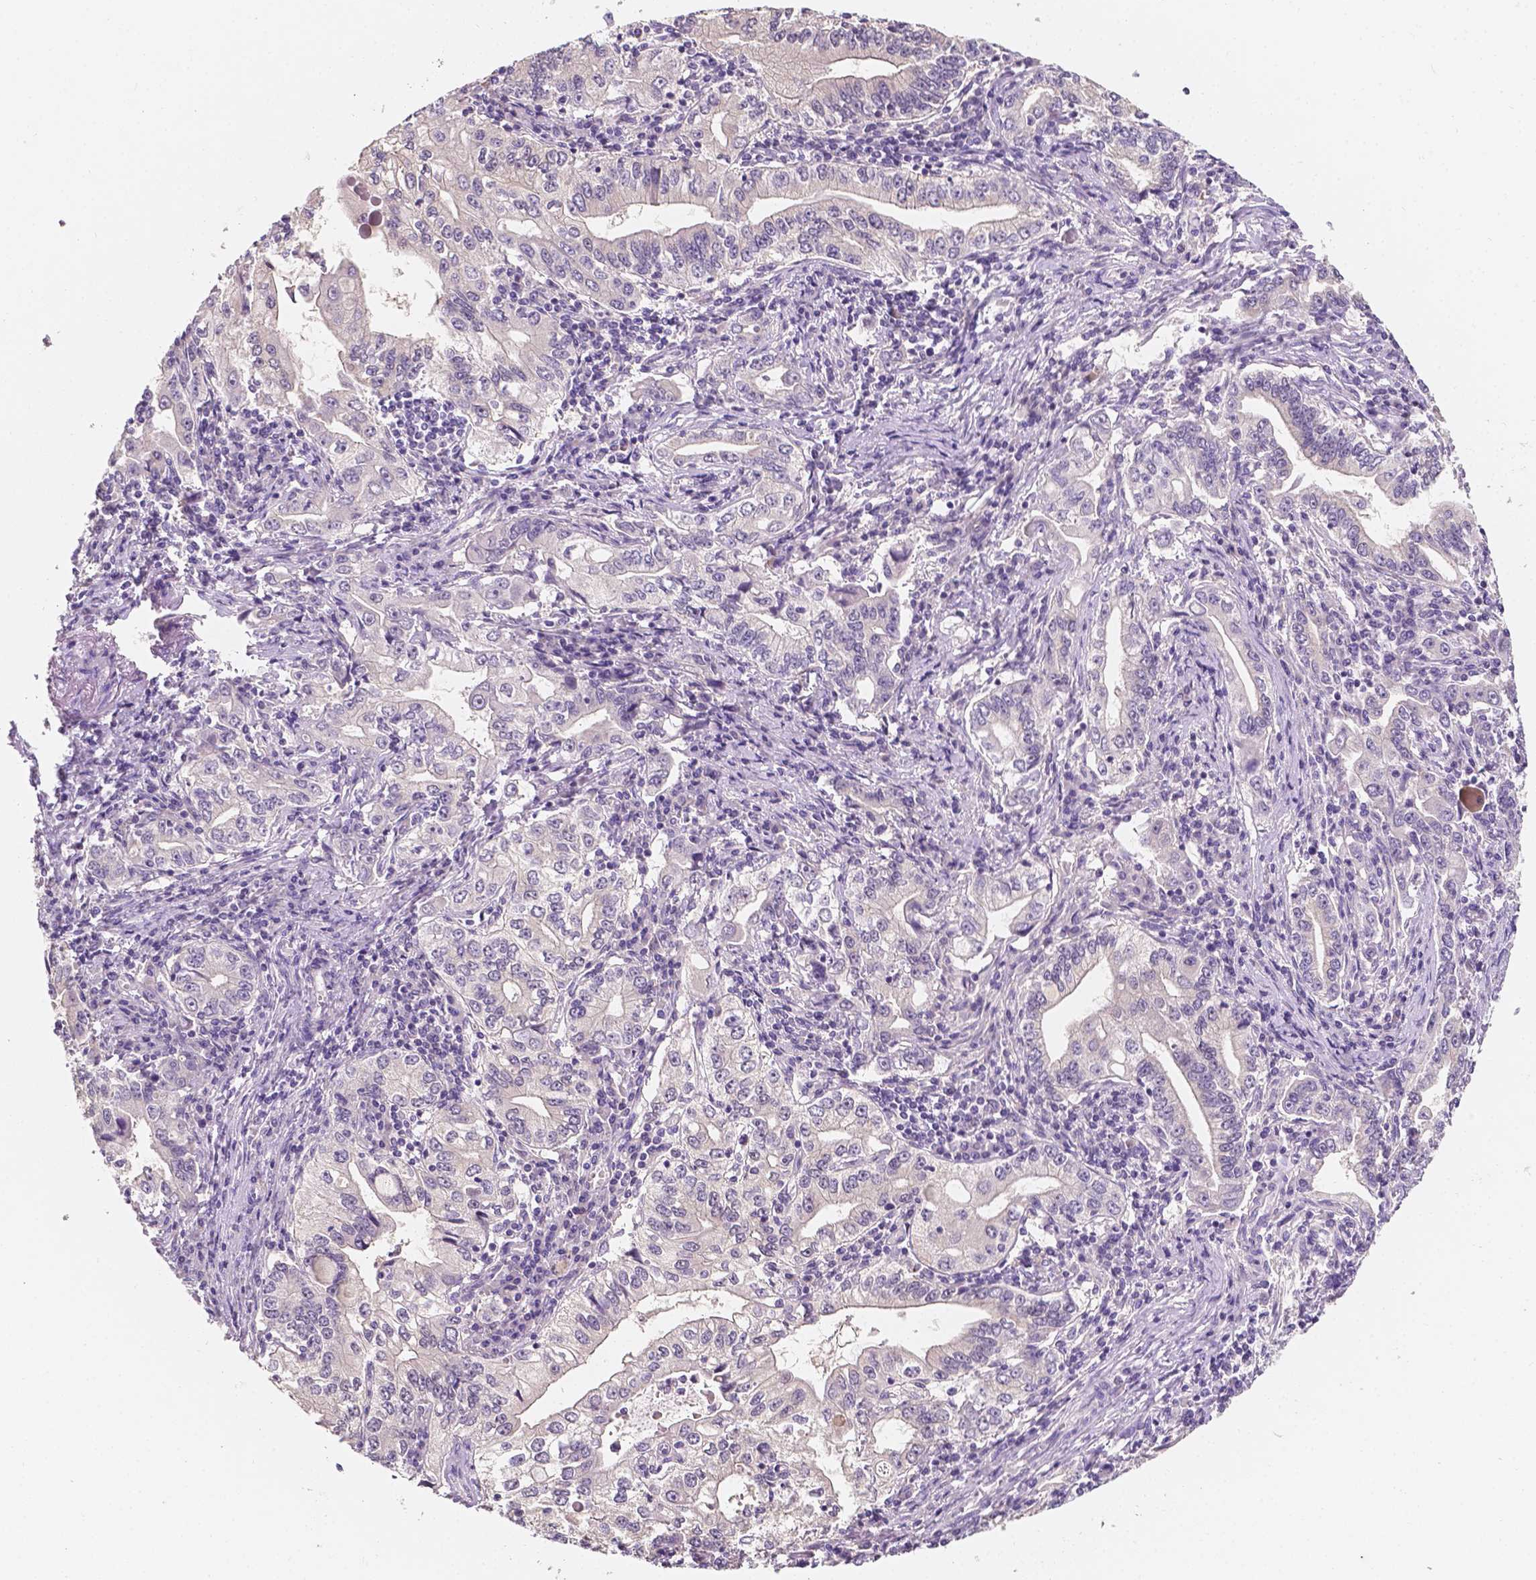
{"staining": {"intensity": "negative", "quantity": "none", "location": "none"}, "tissue": "stomach cancer", "cell_type": "Tumor cells", "image_type": "cancer", "snomed": [{"axis": "morphology", "description": "Adenocarcinoma, NOS"}, {"axis": "topography", "description": "Stomach, lower"}], "caption": "DAB (3,3'-diaminobenzidine) immunohistochemical staining of human stomach adenocarcinoma displays no significant staining in tumor cells. The staining was performed using DAB (3,3'-diaminobenzidine) to visualize the protein expression in brown, while the nuclei were stained in blue with hematoxylin (Magnification: 20x).", "gene": "TAL1", "patient": {"sex": "female", "age": 72}}